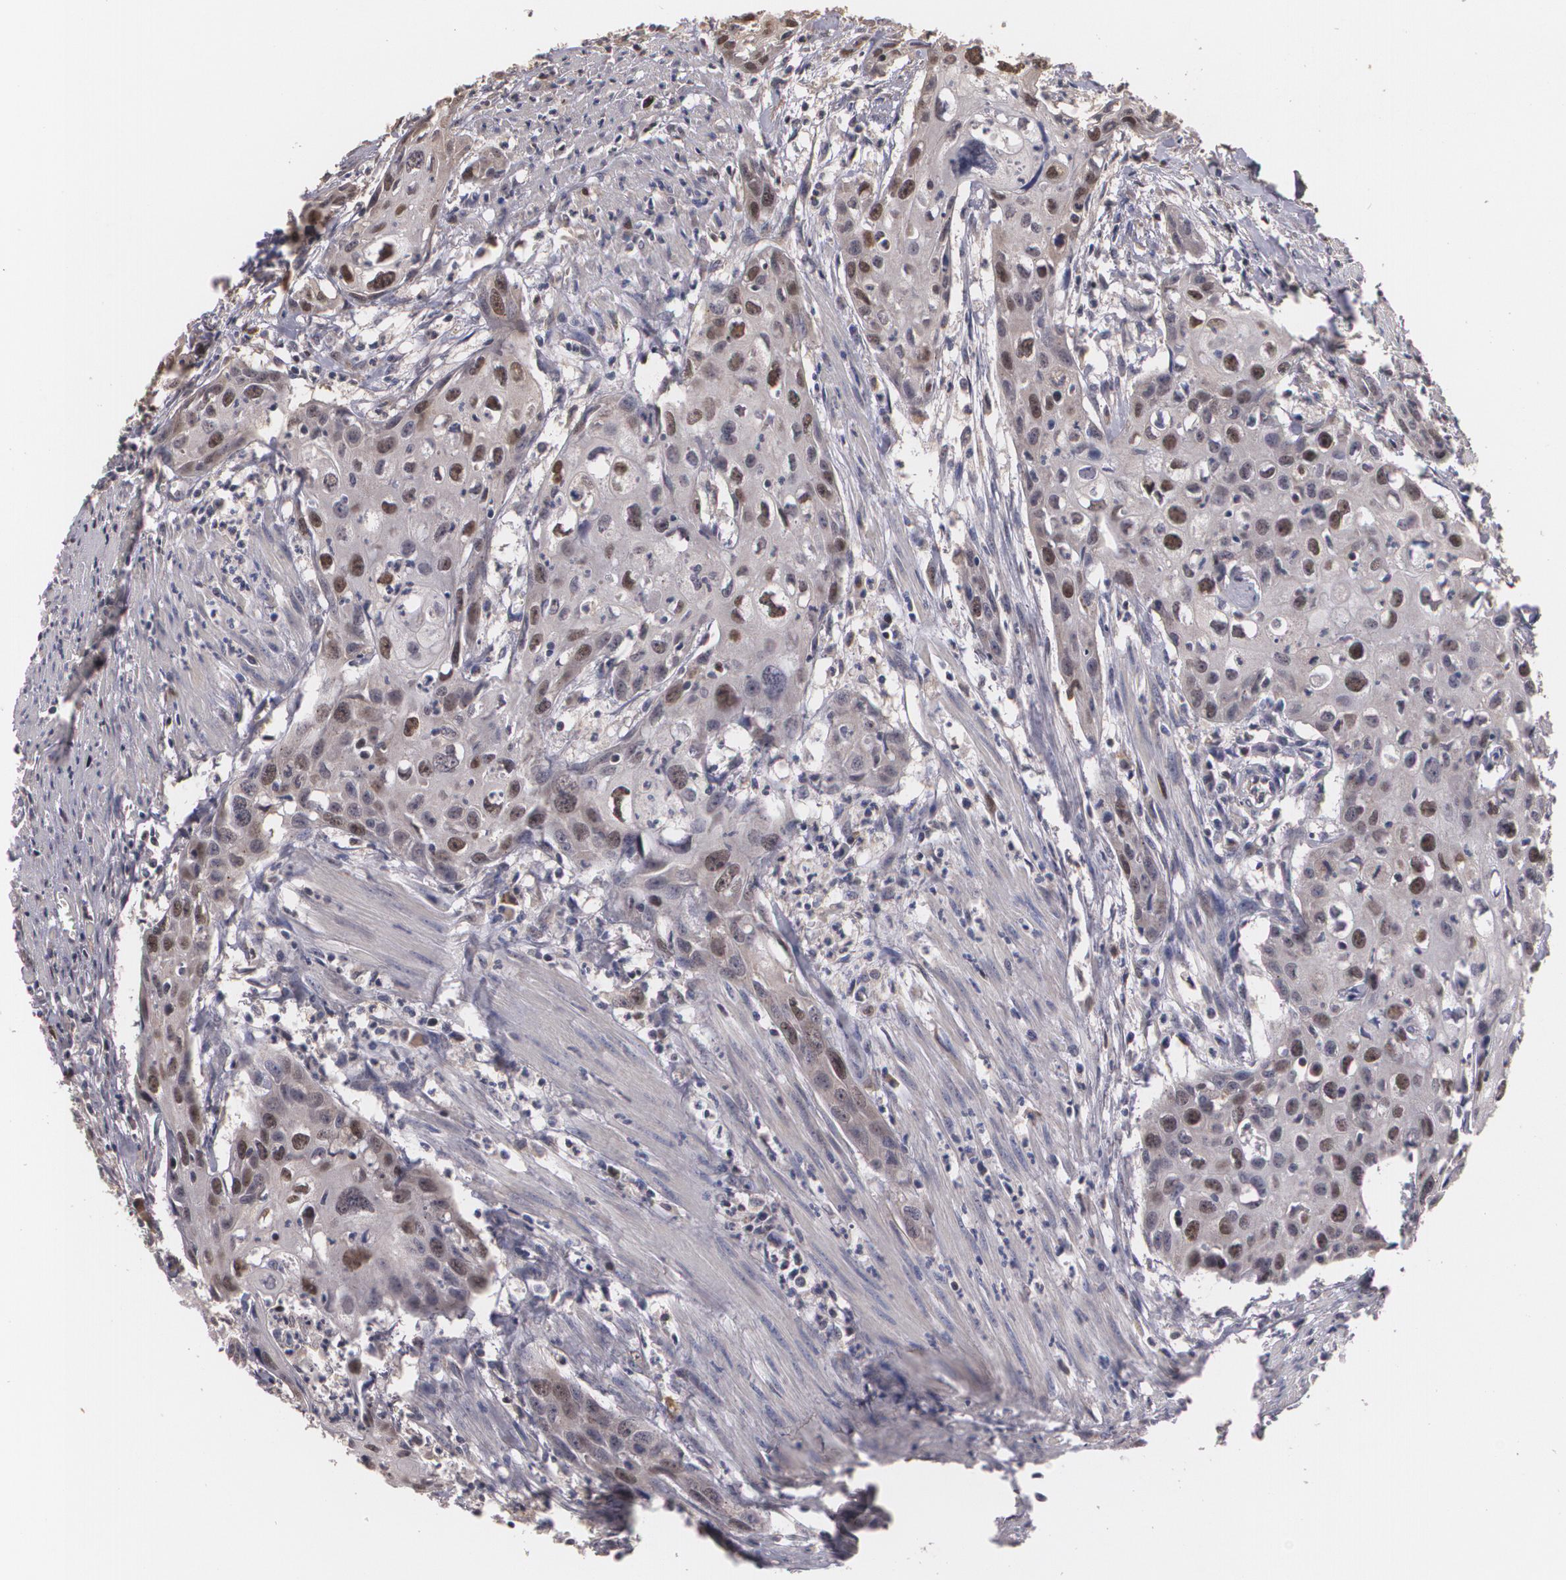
{"staining": {"intensity": "moderate", "quantity": "25%-75%", "location": "nuclear"}, "tissue": "urothelial cancer", "cell_type": "Tumor cells", "image_type": "cancer", "snomed": [{"axis": "morphology", "description": "Urothelial carcinoma, High grade"}, {"axis": "topography", "description": "Urinary bladder"}], "caption": "Human urothelial carcinoma (high-grade) stained for a protein (brown) shows moderate nuclear positive staining in approximately 25%-75% of tumor cells.", "gene": "BRCA1", "patient": {"sex": "male", "age": 54}}